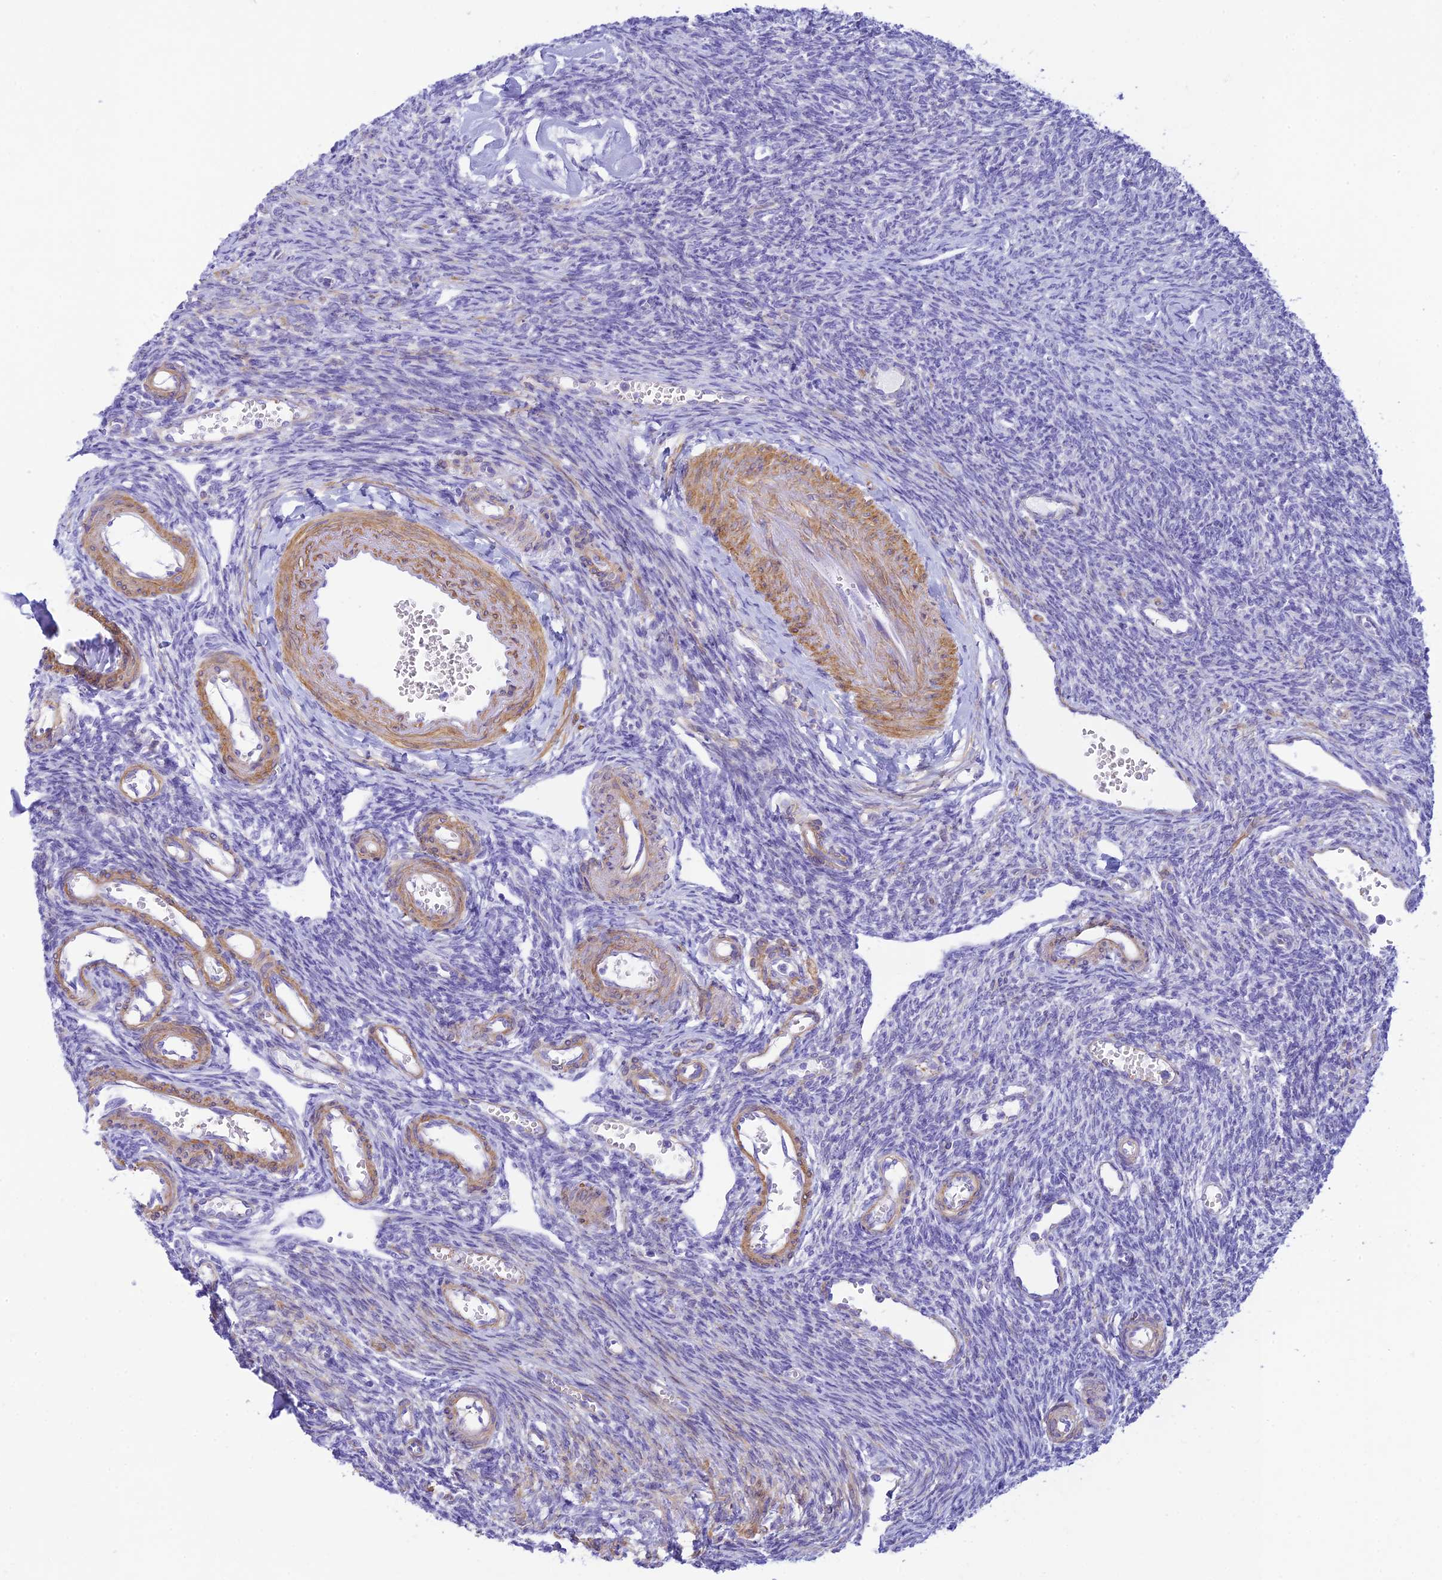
{"staining": {"intensity": "weak", "quantity": "<25%", "location": "cytoplasmic/membranous"}, "tissue": "ovary", "cell_type": "Follicle cells", "image_type": "normal", "snomed": [{"axis": "morphology", "description": "Normal tissue, NOS"}, {"axis": "morphology", "description": "Cyst, NOS"}, {"axis": "topography", "description": "Ovary"}], "caption": "The histopathology image reveals no significant staining in follicle cells of ovary. (DAB (3,3'-diaminobenzidine) immunohistochemistry (IHC) with hematoxylin counter stain).", "gene": "FBXW4", "patient": {"sex": "female", "age": 33}}